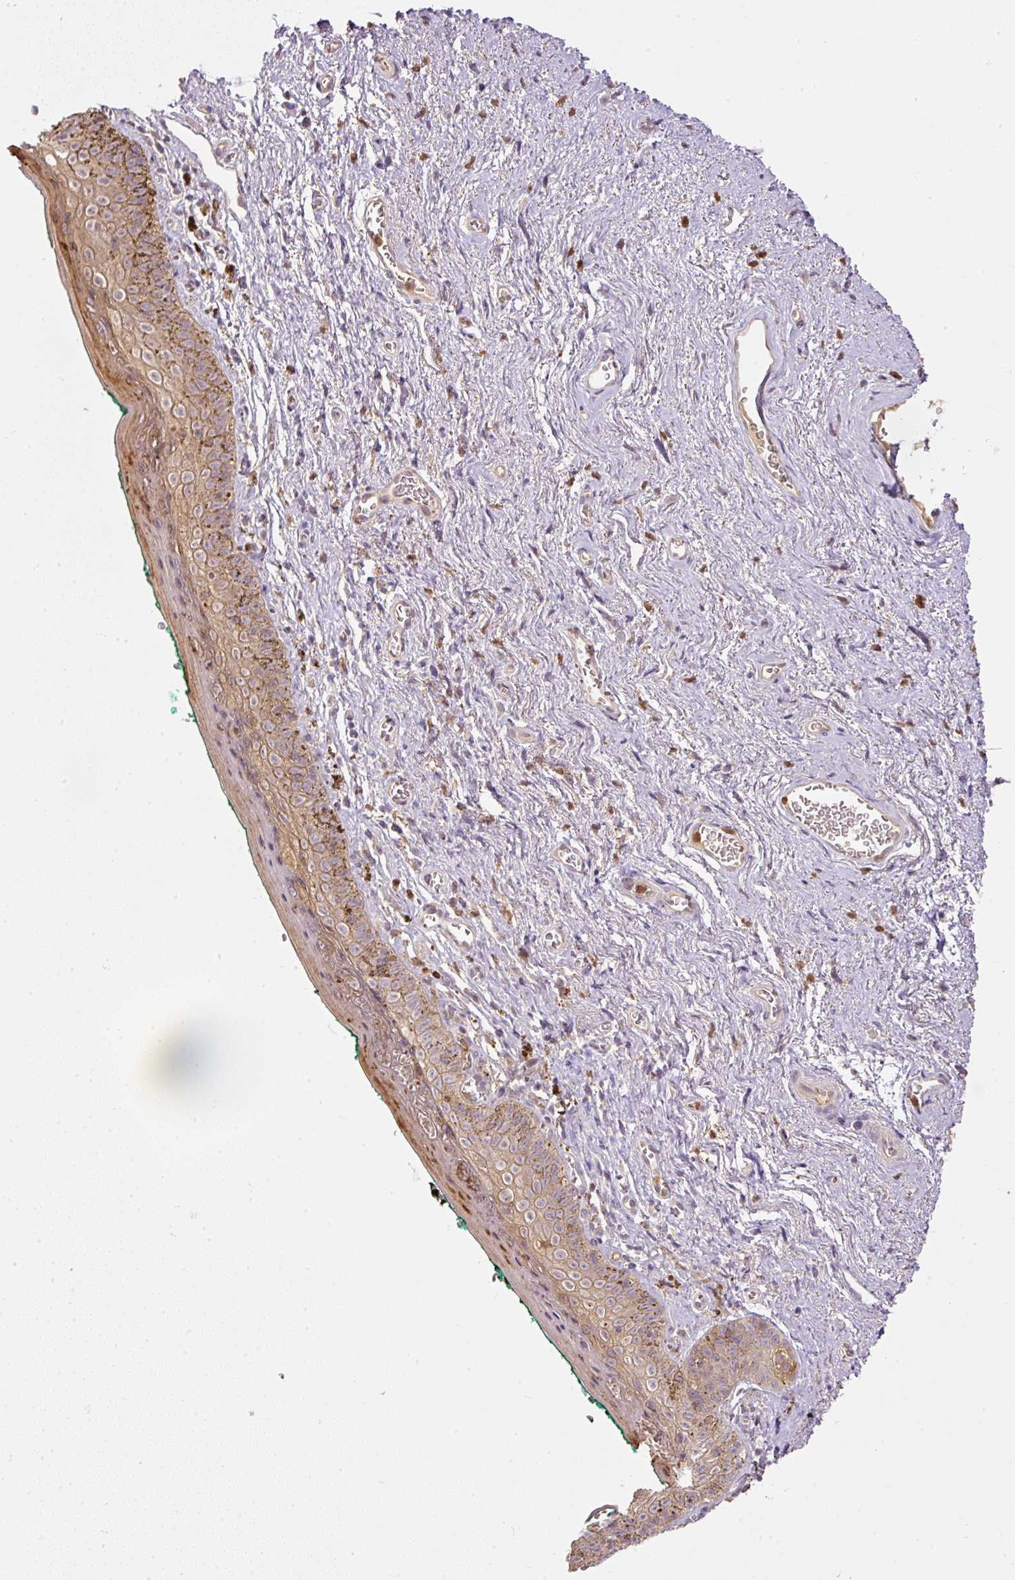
{"staining": {"intensity": "moderate", "quantity": ">75%", "location": "cytoplasmic/membranous"}, "tissue": "vagina", "cell_type": "Squamous epithelial cells", "image_type": "normal", "snomed": [{"axis": "morphology", "description": "Normal tissue, NOS"}, {"axis": "topography", "description": "Vulva"}, {"axis": "topography", "description": "Vagina"}, {"axis": "topography", "description": "Peripheral nerve tissue"}], "caption": "An image showing moderate cytoplasmic/membranous expression in approximately >75% of squamous epithelial cells in benign vagina, as visualized by brown immunohistochemical staining.", "gene": "CTTNBP2", "patient": {"sex": "female", "age": 66}}